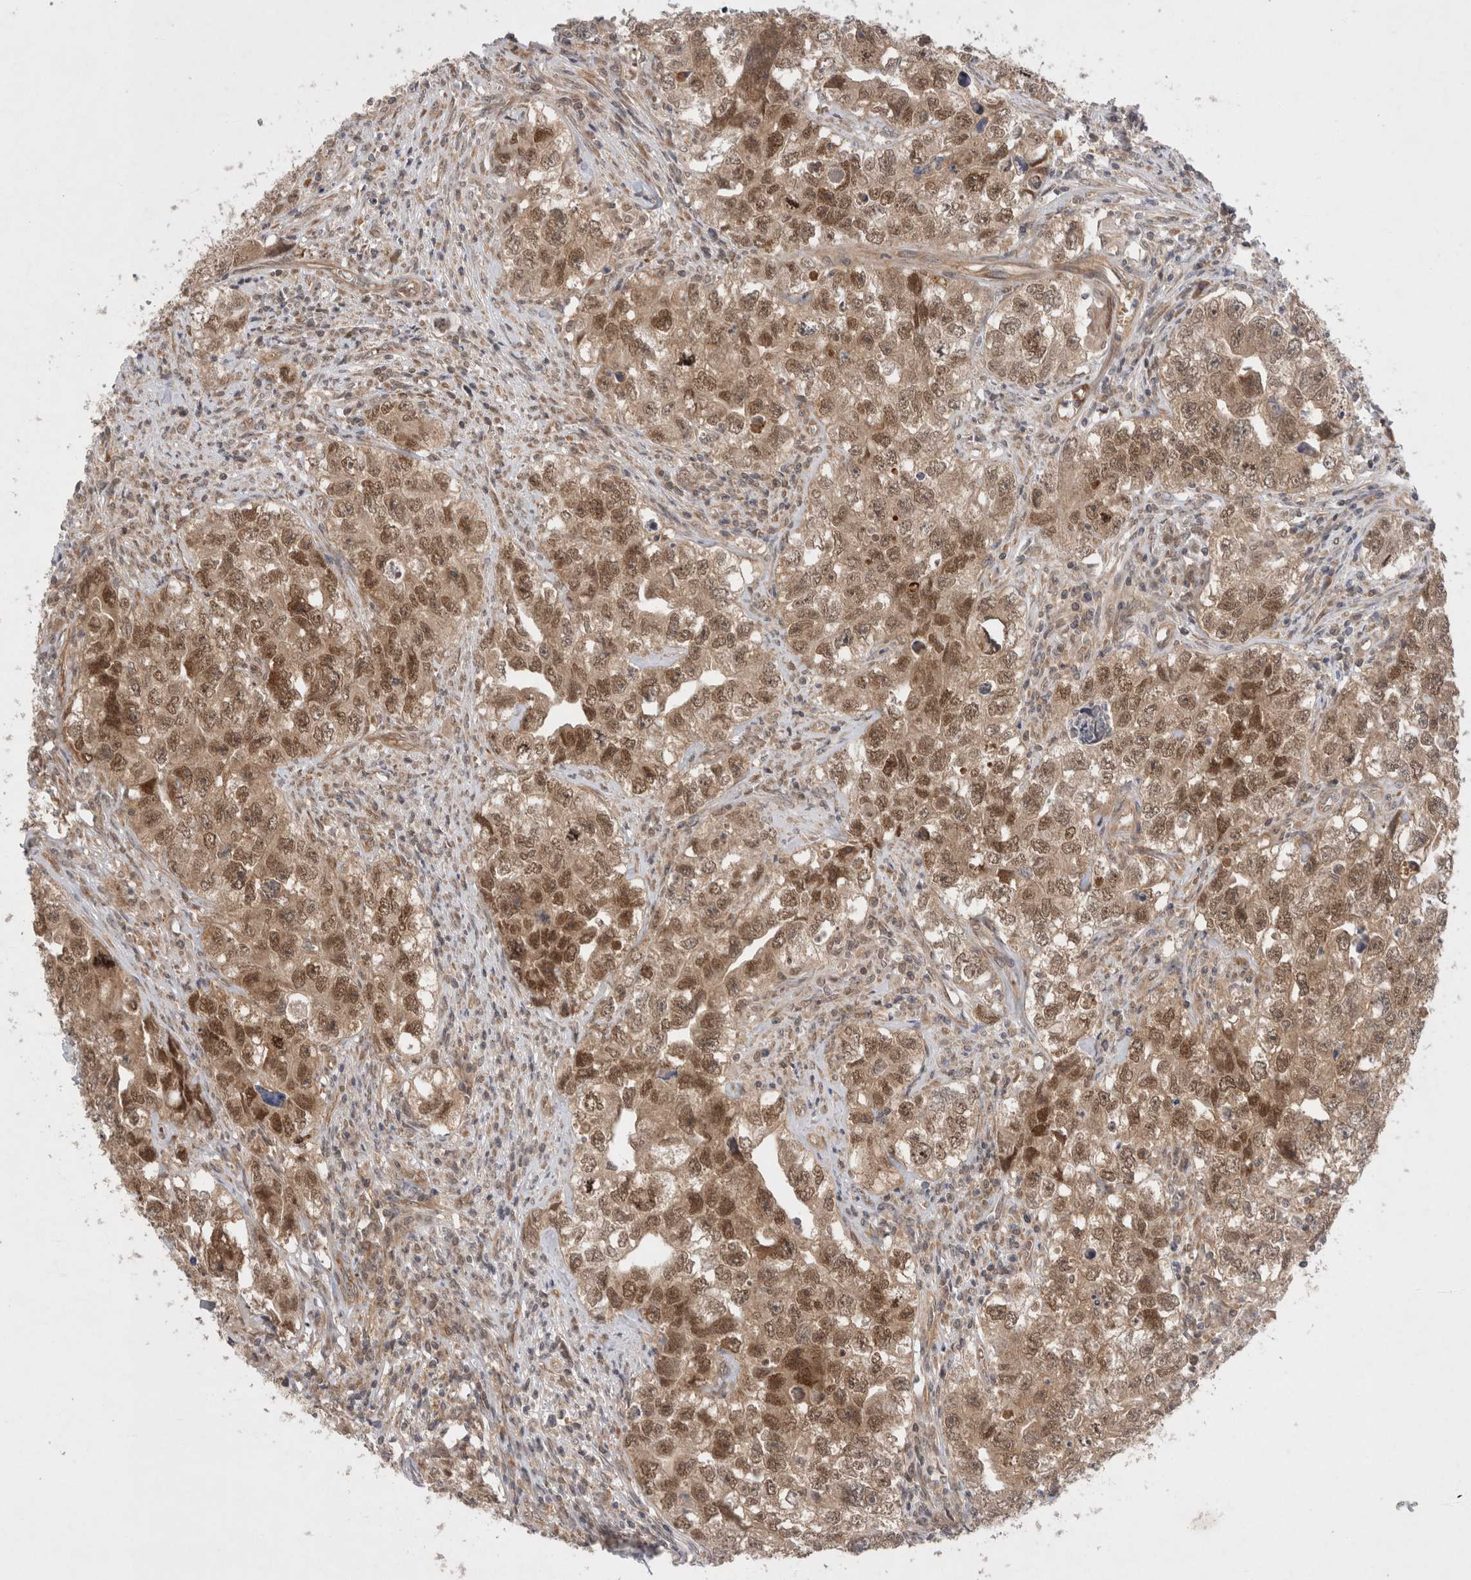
{"staining": {"intensity": "moderate", "quantity": ">75%", "location": "cytoplasmic/membranous,nuclear"}, "tissue": "testis cancer", "cell_type": "Tumor cells", "image_type": "cancer", "snomed": [{"axis": "morphology", "description": "Seminoma, NOS"}, {"axis": "morphology", "description": "Carcinoma, Embryonal, NOS"}, {"axis": "topography", "description": "Testis"}], "caption": "DAB immunohistochemical staining of testis cancer (embryonal carcinoma) demonstrates moderate cytoplasmic/membranous and nuclear protein positivity in approximately >75% of tumor cells.", "gene": "EIF3E", "patient": {"sex": "male", "age": 43}}